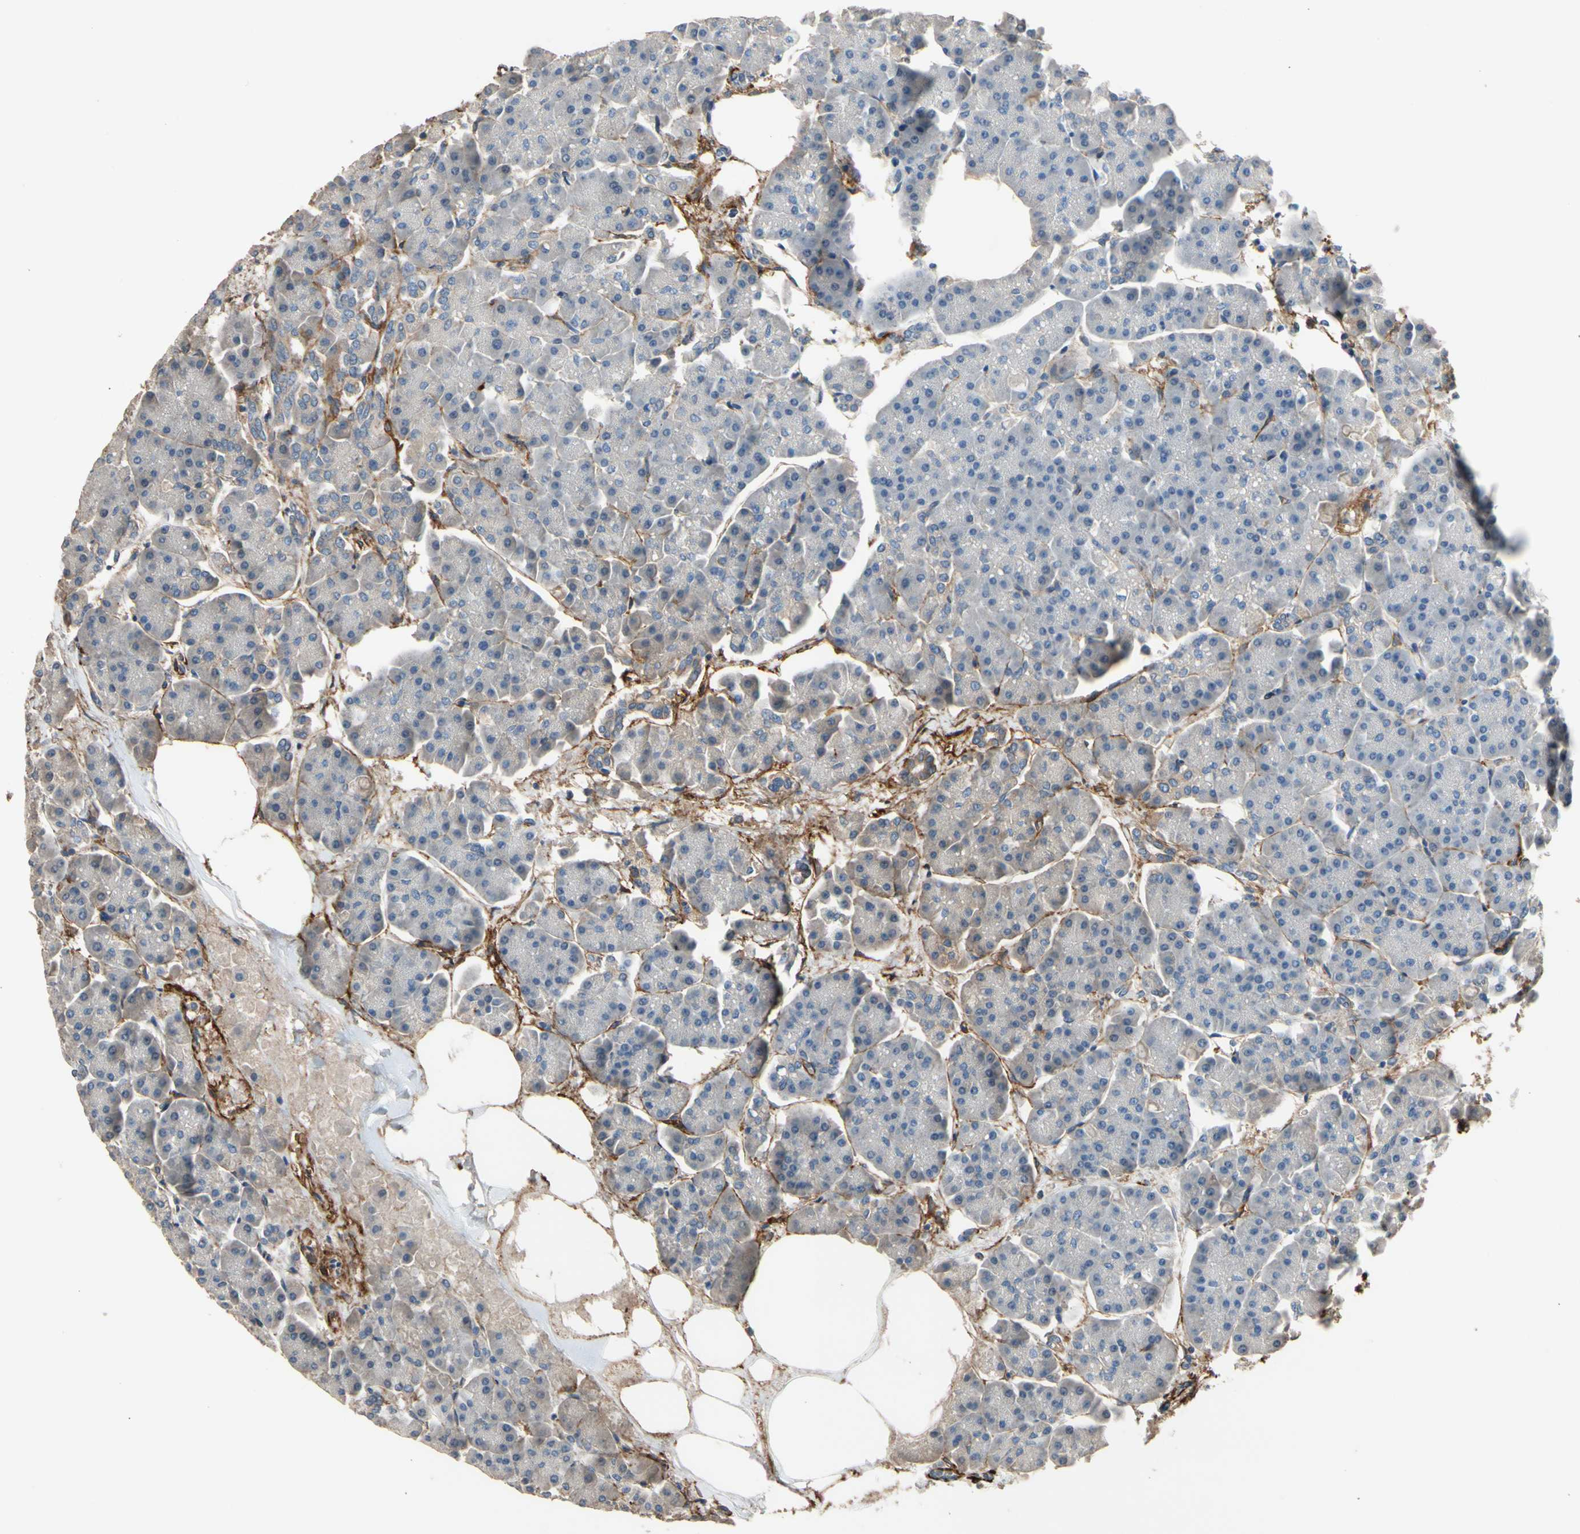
{"staining": {"intensity": "negative", "quantity": "none", "location": "none"}, "tissue": "pancreas", "cell_type": "Exocrine glandular cells", "image_type": "normal", "snomed": [{"axis": "morphology", "description": "Normal tissue, NOS"}, {"axis": "topography", "description": "Pancreas"}], "caption": "Immunohistochemical staining of unremarkable pancreas displays no significant expression in exocrine glandular cells.", "gene": "SUSD2", "patient": {"sex": "female", "age": 70}}